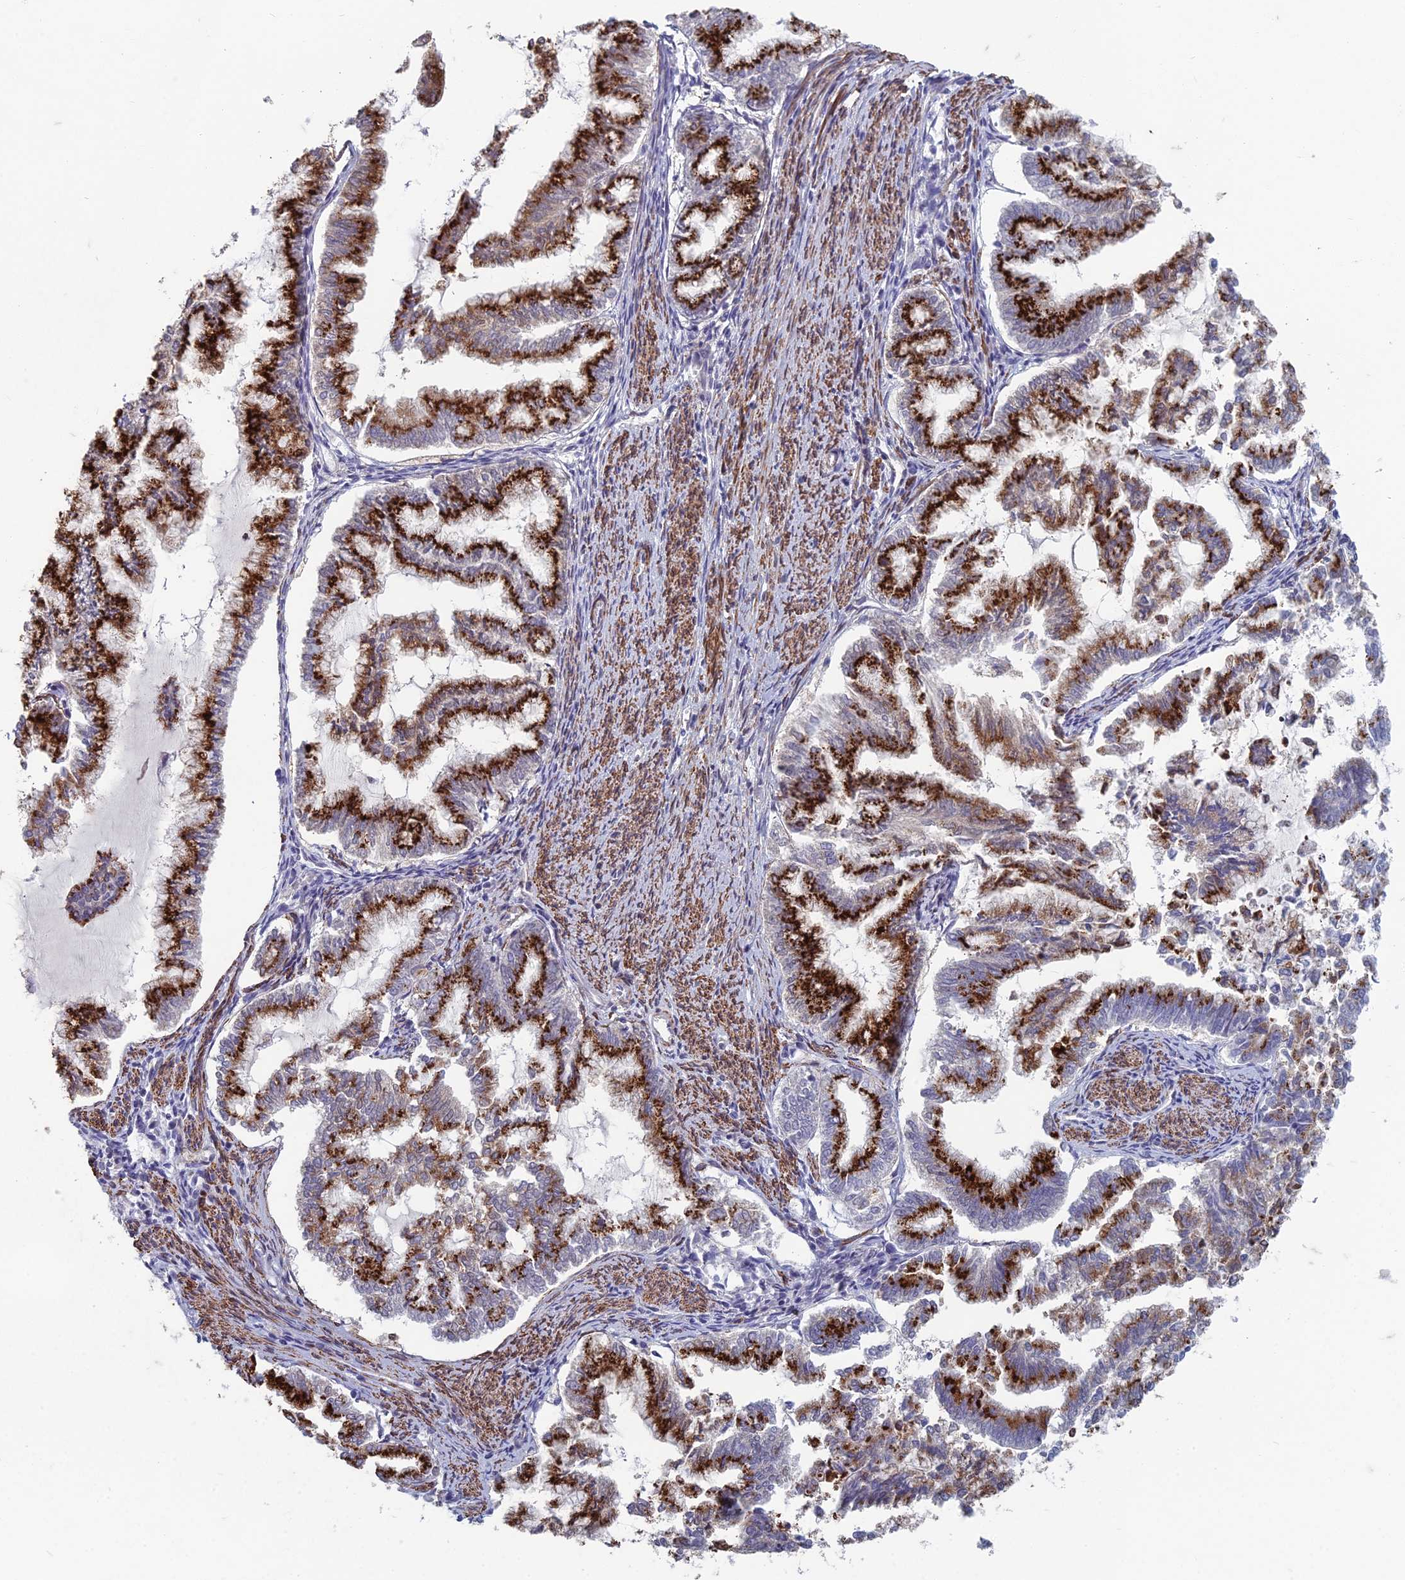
{"staining": {"intensity": "strong", "quantity": ">75%", "location": "cytoplasmic/membranous"}, "tissue": "endometrial cancer", "cell_type": "Tumor cells", "image_type": "cancer", "snomed": [{"axis": "morphology", "description": "Adenocarcinoma, NOS"}, {"axis": "topography", "description": "Endometrium"}], "caption": "A photomicrograph of endometrial adenocarcinoma stained for a protein demonstrates strong cytoplasmic/membranous brown staining in tumor cells.", "gene": "ZNF626", "patient": {"sex": "female", "age": 79}}